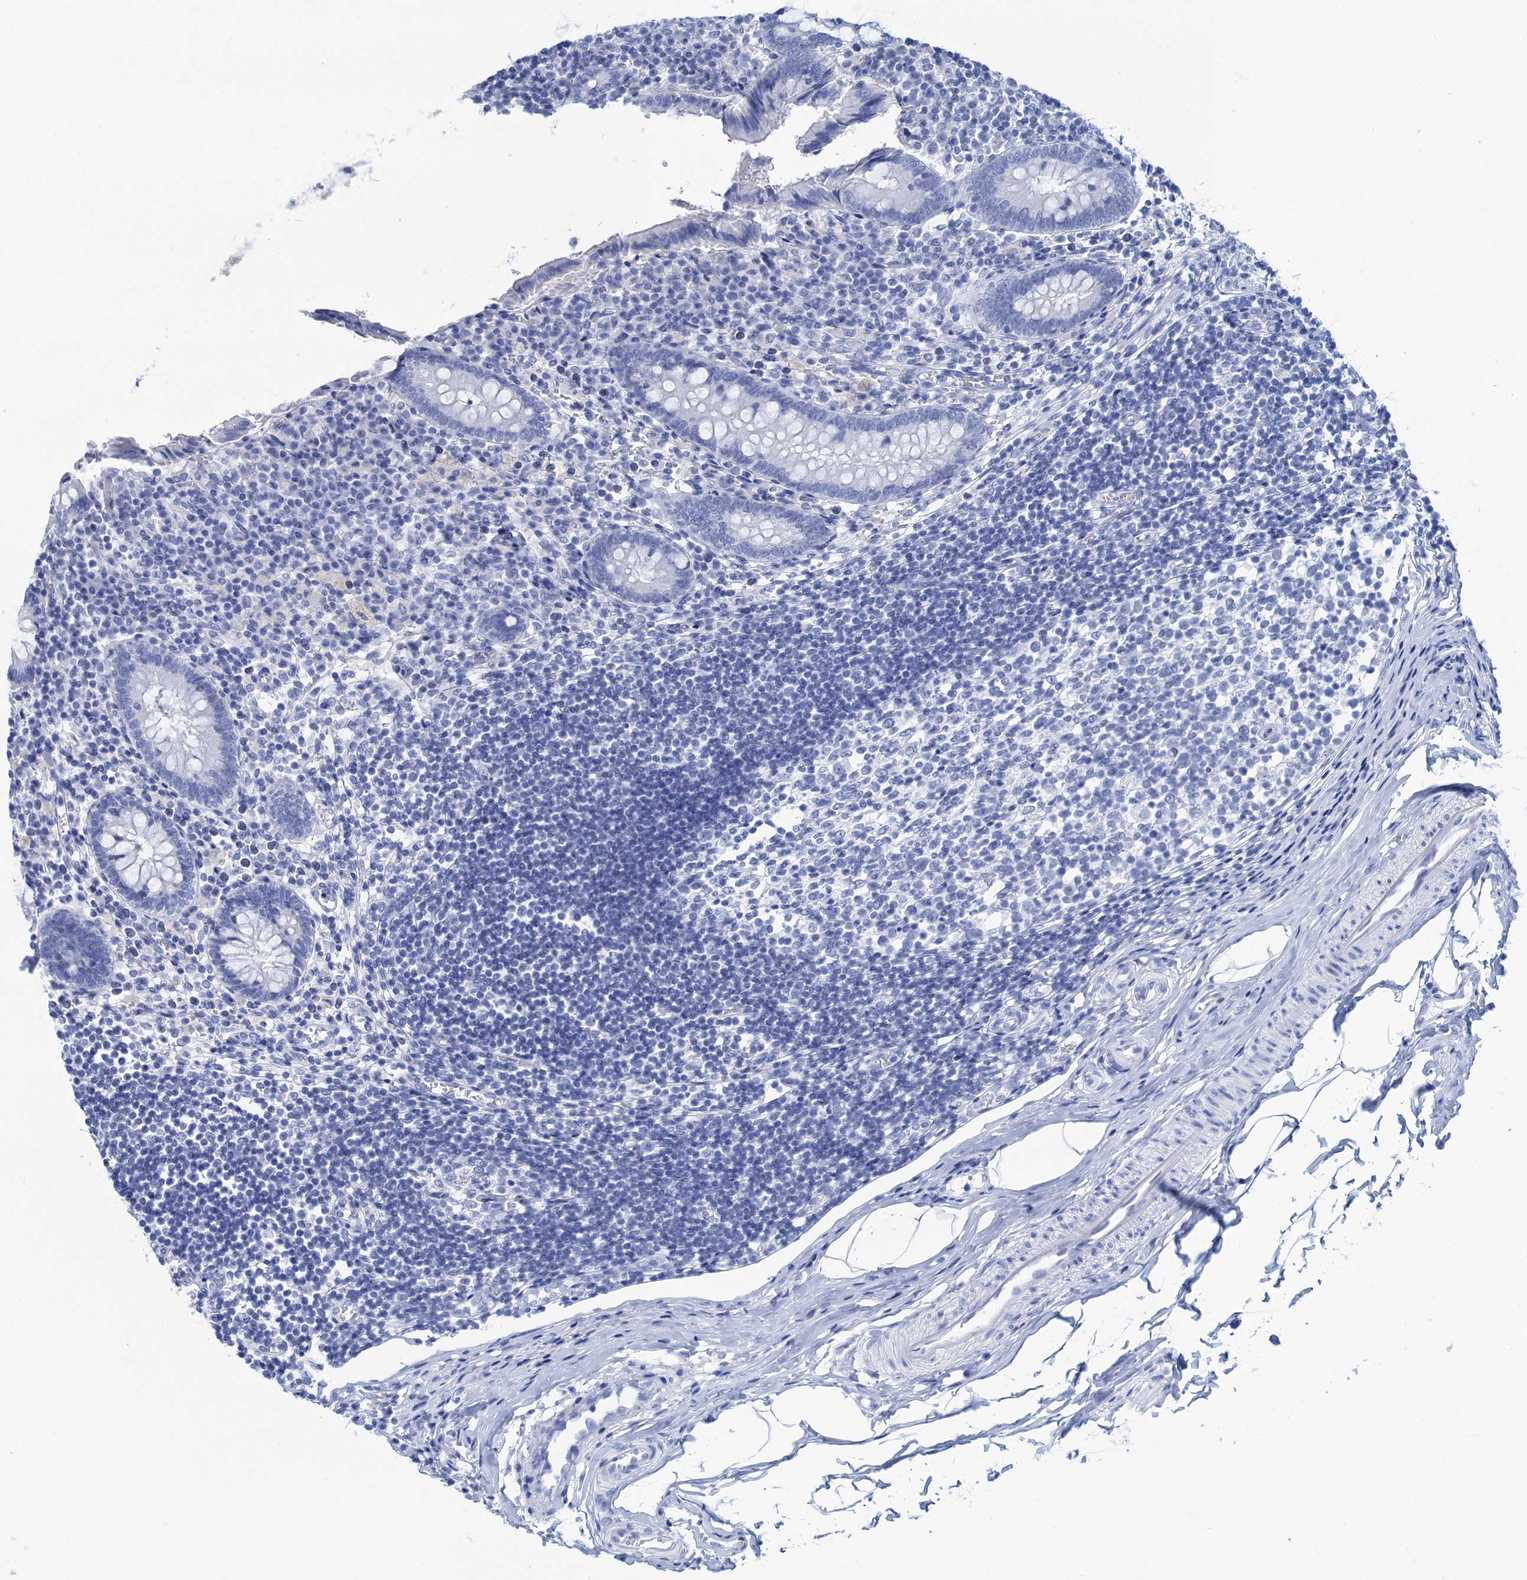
{"staining": {"intensity": "negative", "quantity": "none", "location": "none"}, "tissue": "appendix", "cell_type": "Glandular cells", "image_type": "normal", "snomed": [{"axis": "morphology", "description": "Normal tissue, NOS"}, {"axis": "topography", "description": "Appendix"}], "caption": "Glandular cells show no significant expression in unremarkable appendix. (Immunohistochemistry, brightfield microscopy, high magnification).", "gene": "CABYR", "patient": {"sex": "female", "age": 17}}